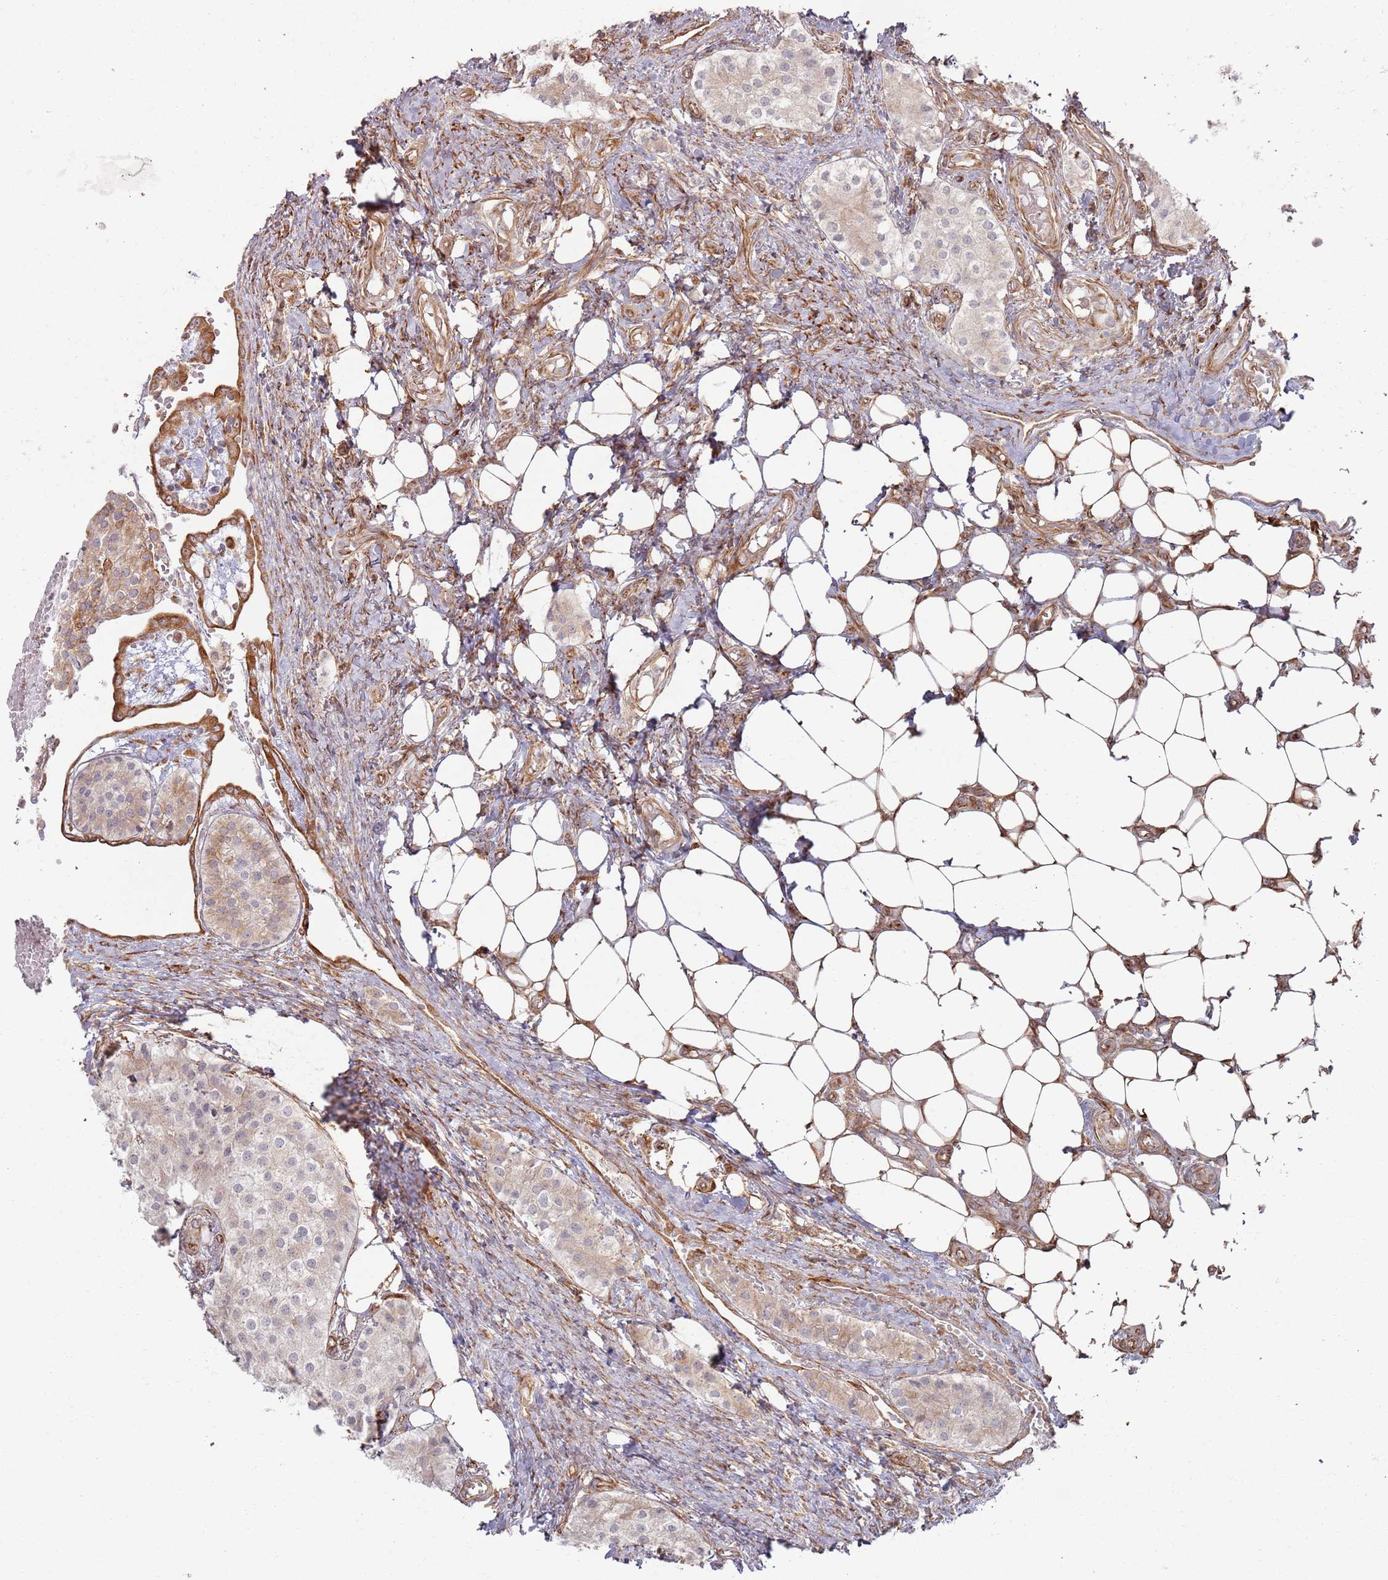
{"staining": {"intensity": "weak", "quantity": "<25%", "location": "cytoplasmic/membranous"}, "tissue": "carcinoid", "cell_type": "Tumor cells", "image_type": "cancer", "snomed": [{"axis": "morphology", "description": "Carcinoid, malignant, NOS"}, {"axis": "topography", "description": "Colon"}], "caption": "Human malignant carcinoid stained for a protein using immunohistochemistry exhibits no positivity in tumor cells.", "gene": "PHF21A", "patient": {"sex": "female", "age": 52}}